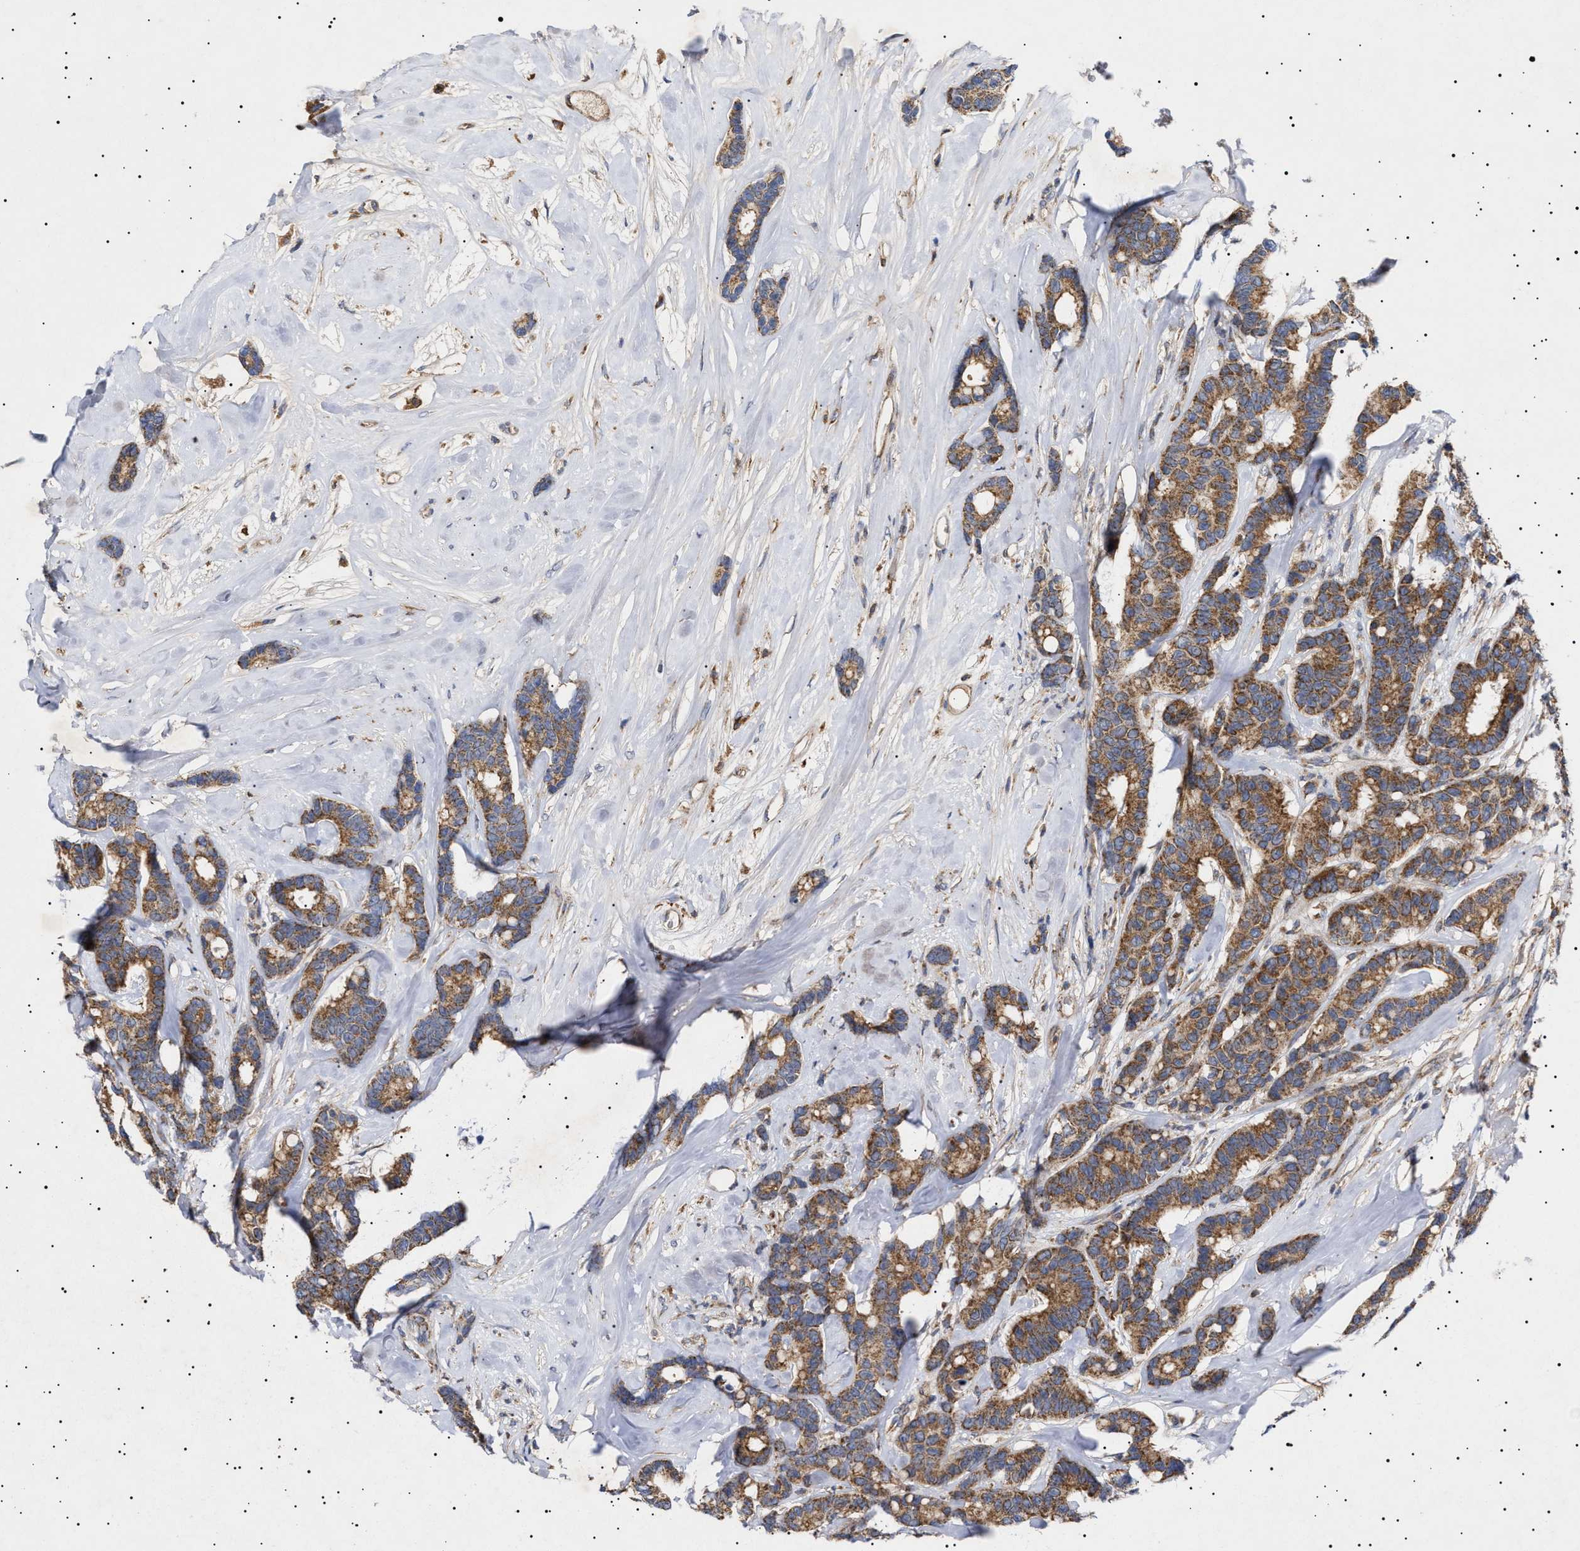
{"staining": {"intensity": "moderate", "quantity": ">75%", "location": "cytoplasmic/membranous"}, "tissue": "breast cancer", "cell_type": "Tumor cells", "image_type": "cancer", "snomed": [{"axis": "morphology", "description": "Duct carcinoma"}, {"axis": "topography", "description": "Breast"}], "caption": "Immunohistochemical staining of human breast infiltrating ductal carcinoma displays medium levels of moderate cytoplasmic/membranous staining in approximately >75% of tumor cells. The staining was performed using DAB (3,3'-diaminobenzidine), with brown indicating positive protein expression. Nuclei are stained blue with hematoxylin.", "gene": "MRPL10", "patient": {"sex": "female", "age": 87}}